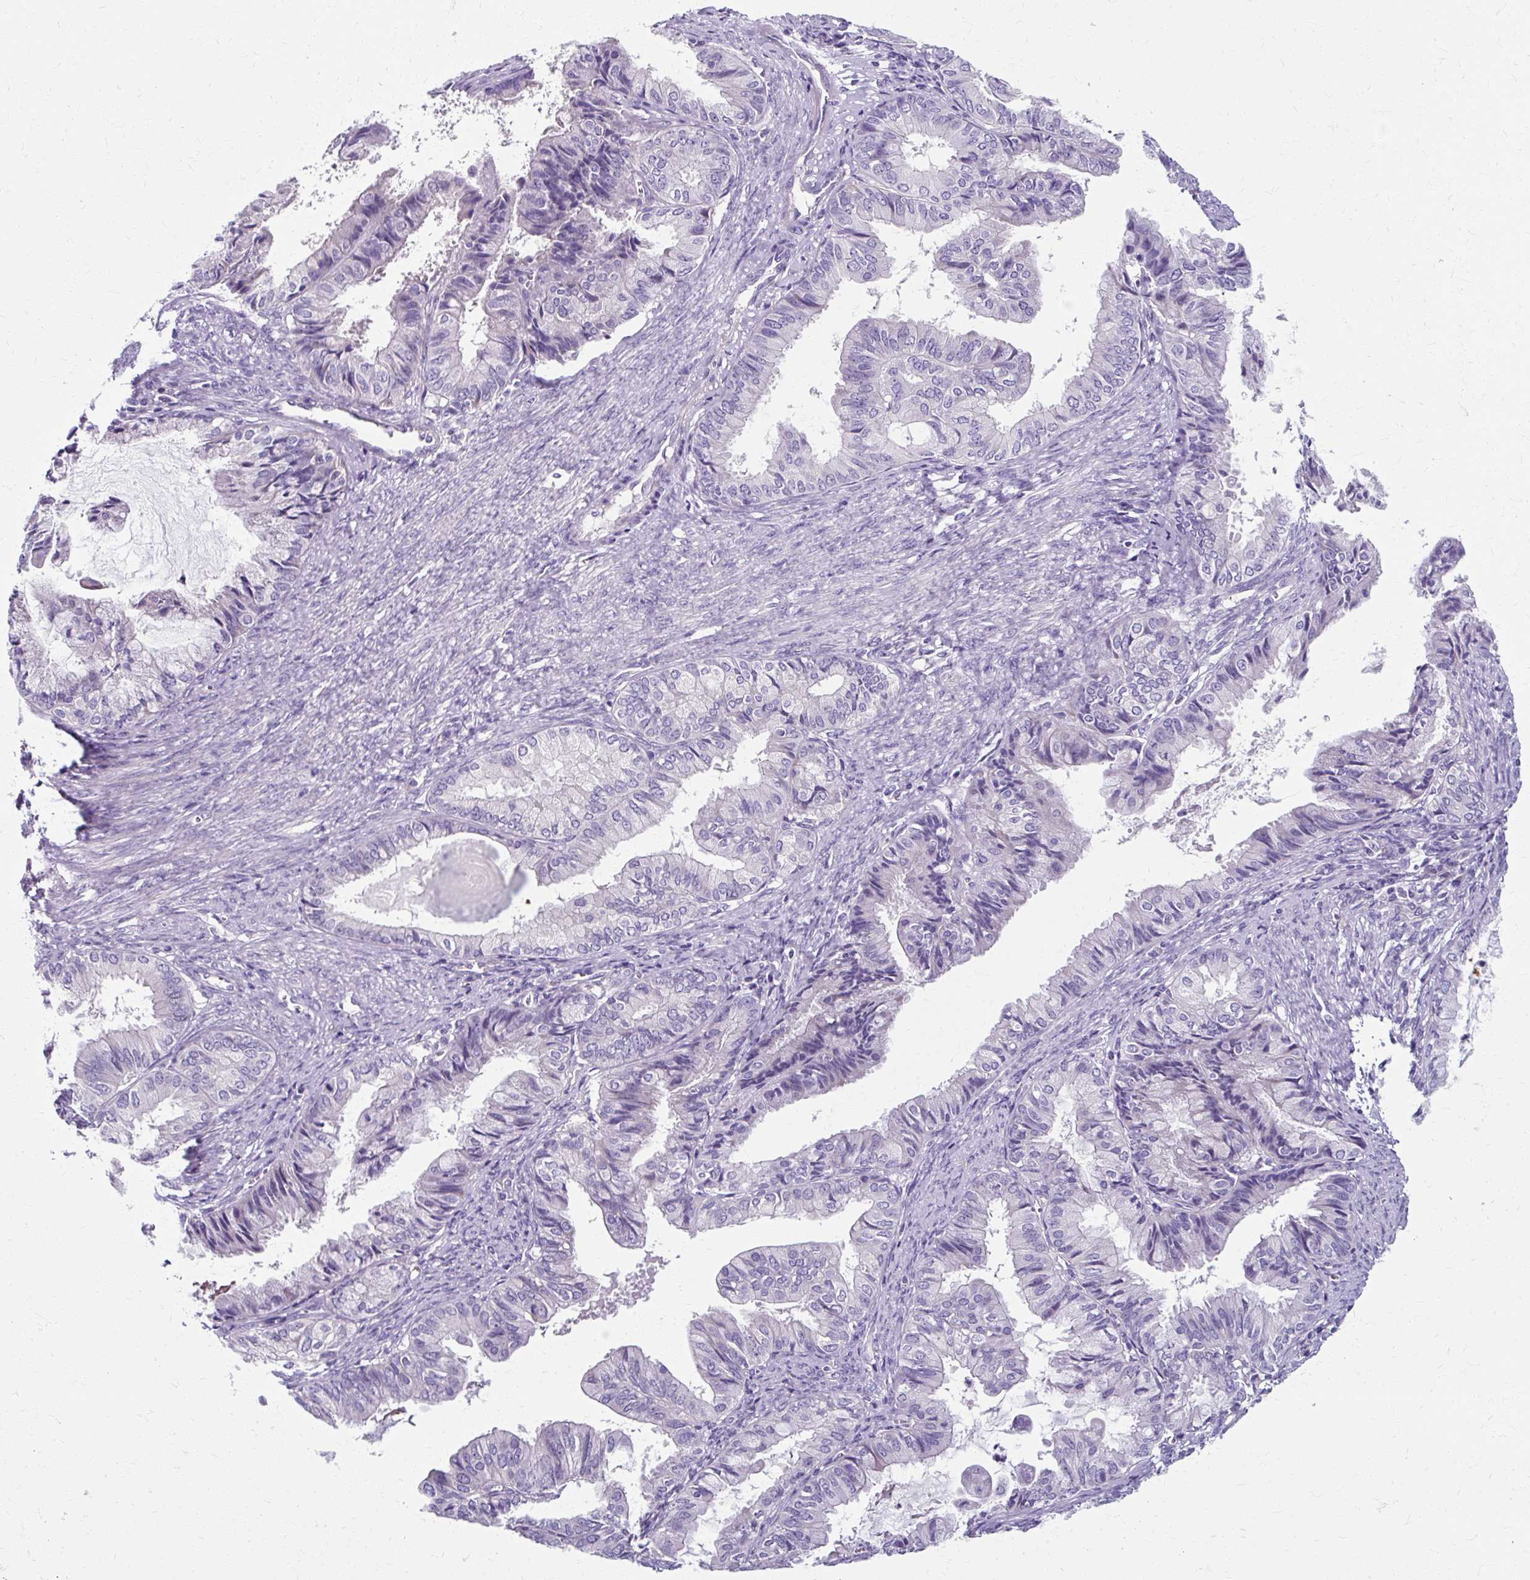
{"staining": {"intensity": "negative", "quantity": "none", "location": "none"}, "tissue": "endometrial cancer", "cell_type": "Tumor cells", "image_type": "cancer", "snomed": [{"axis": "morphology", "description": "Adenocarcinoma, NOS"}, {"axis": "topography", "description": "Endometrium"}], "caption": "Protein analysis of adenocarcinoma (endometrial) exhibits no significant expression in tumor cells.", "gene": "ZNF555", "patient": {"sex": "female", "age": 86}}